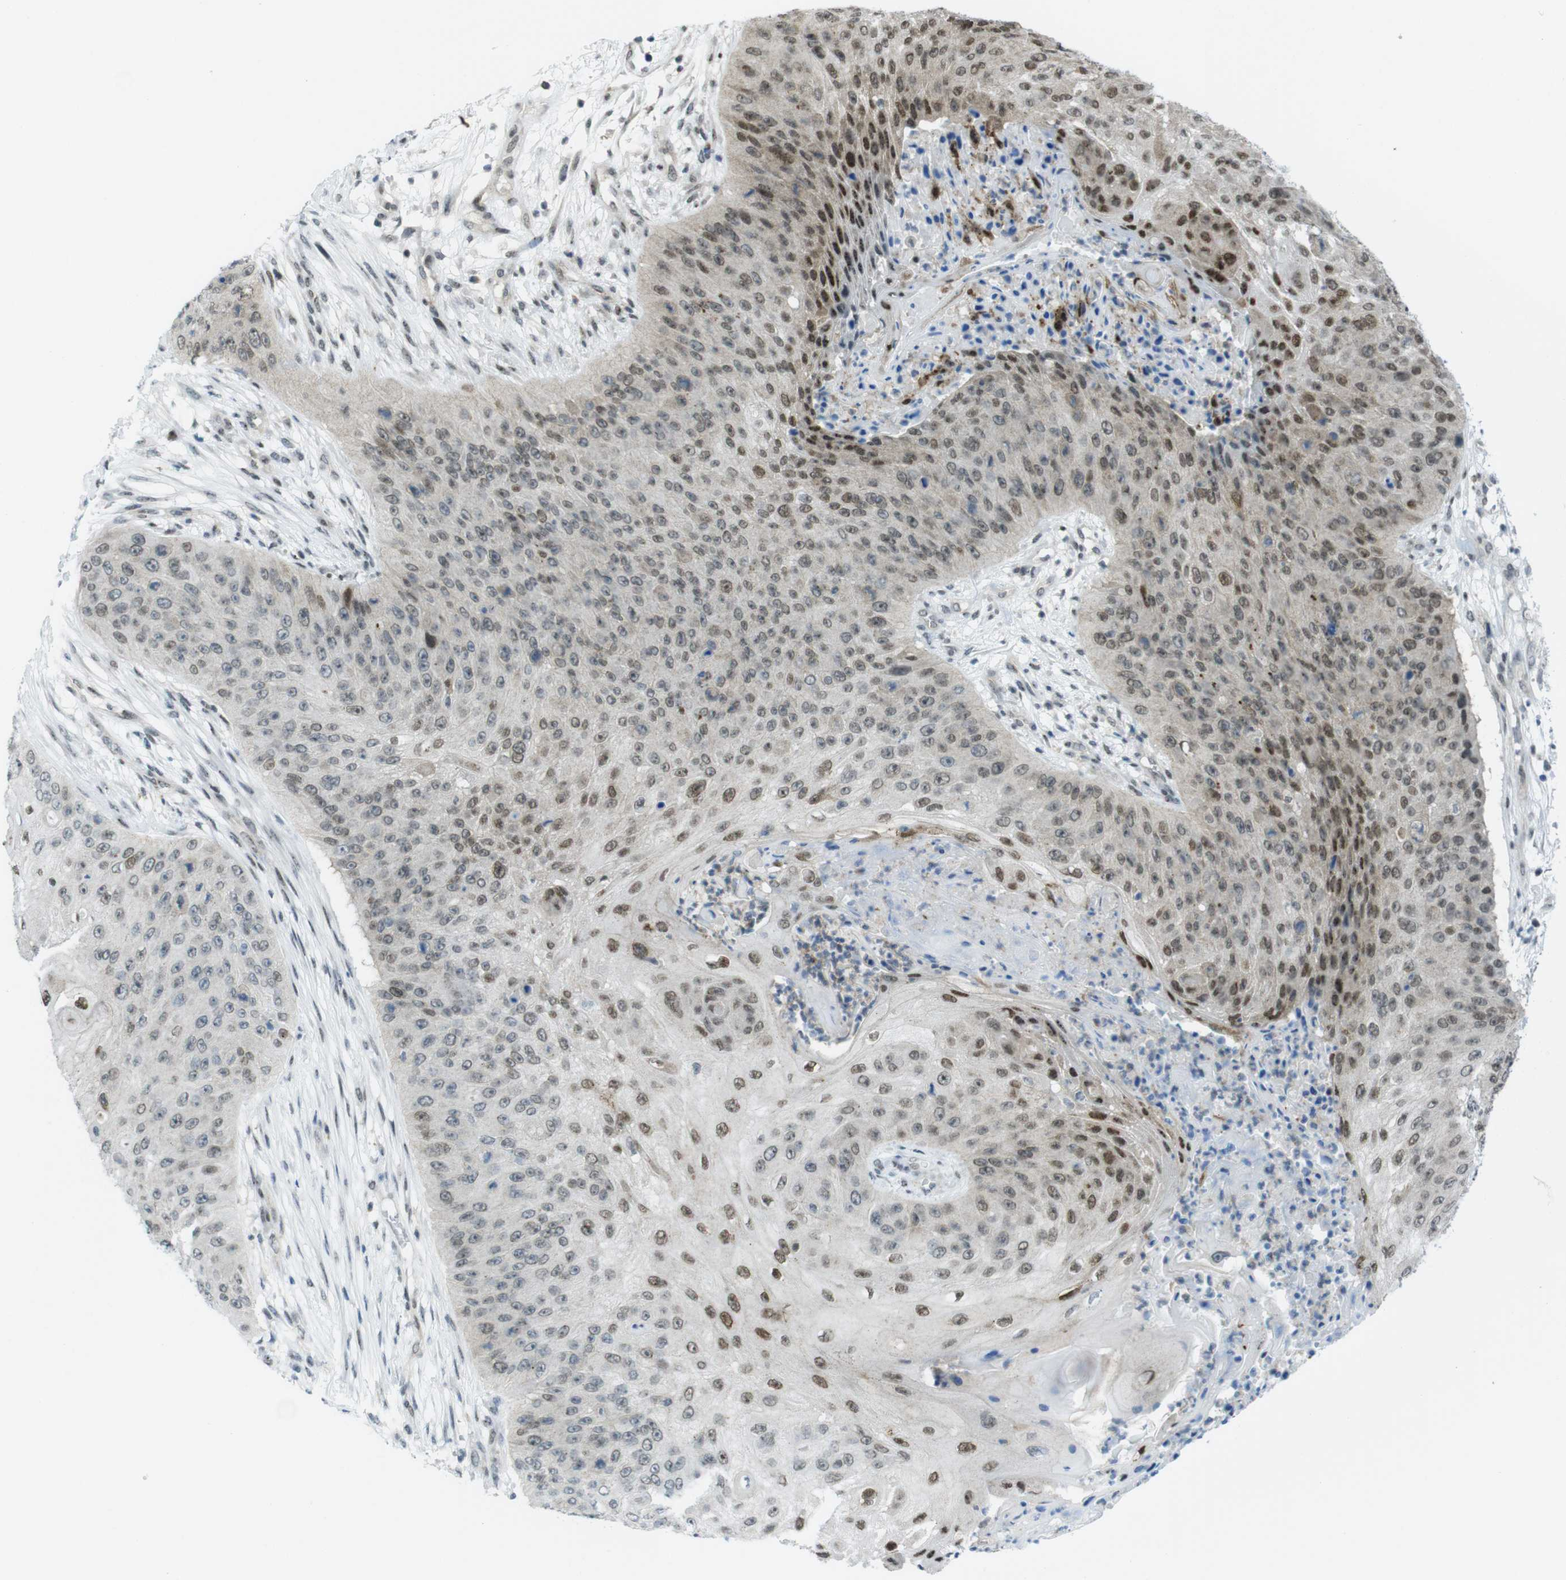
{"staining": {"intensity": "moderate", "quantity": "25%-75%", "location": "nuclear"}, "tissue": "skin cancer", "cell_type": "Tumor cells", "image_type": "cancer", "snomed": [{"axis": "morphology", "description": "Squamous cell carcinoma, NOS"}, {"axis": "topography", "description": "Skin"}], "caption": "Immunohistochemical staining of human skin cancer displays medium levels of moderate nuclear positivity in about 25%-75% of tumor cells.", "gene": "UBB", "patient": {"sex": "female", "age": 80}}